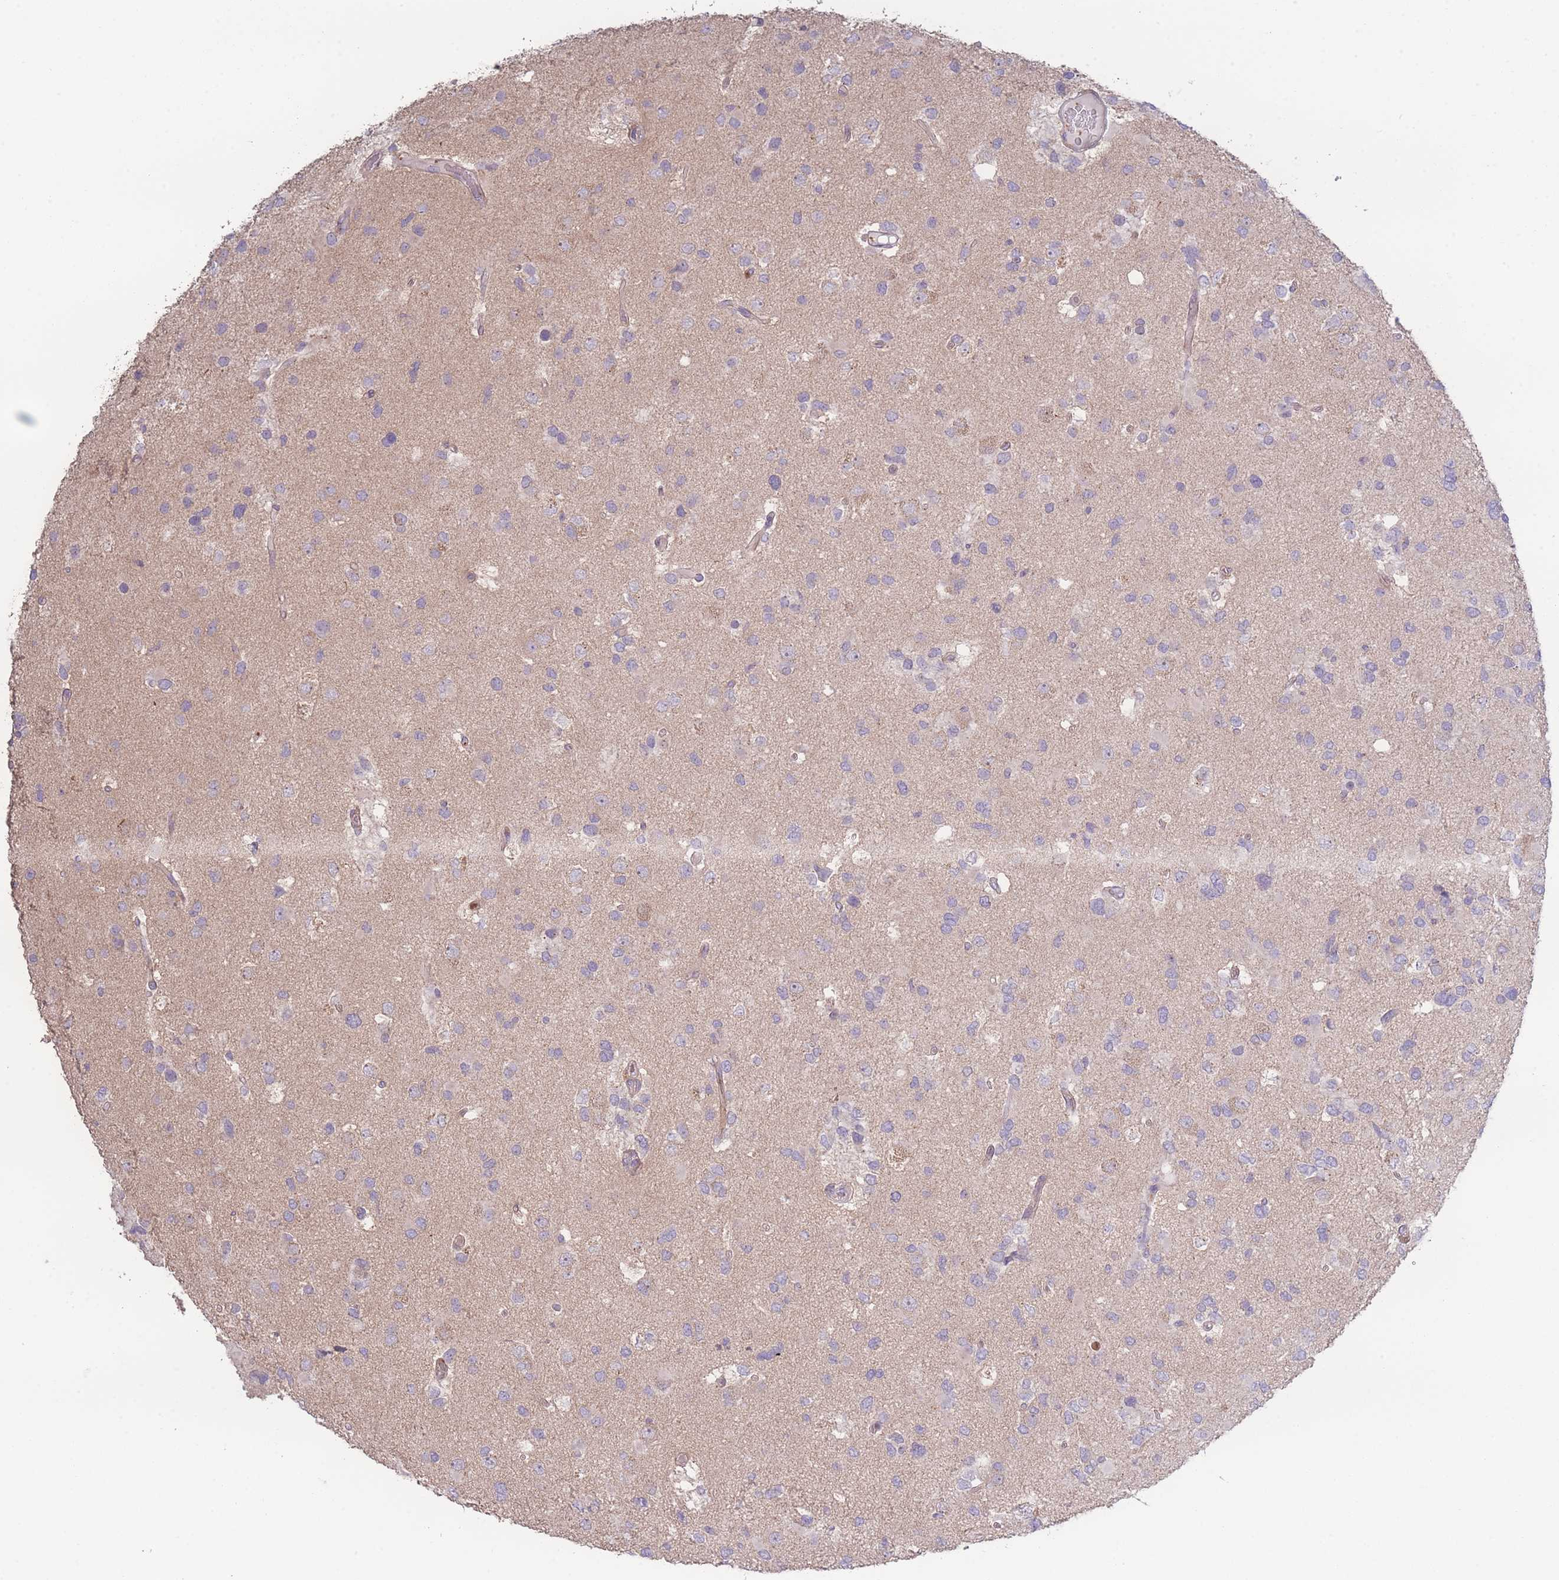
{"staining": {"intensity": "negative", "quantity": "none", "location": "none"}, "tissue": "glioma", "cell_type": "Tumor cells", "image_type": "cancer", "snomed": [{"axis": "morphology", "description": "Glioma, malignant, High grade"}, {"axis": "topography", "description": "Brain"}], "caption": "A high-resolution image shows IHC staining of malignant high-grade glioma, which displays no significant expression in tumor cells. (Stains: DAB IHC with hematoxylin counter stain, Microscopy: brightfield microscopy at high magnification).", "gene": "STEAP3", "patient": {"sex": "male", "age": 53}}